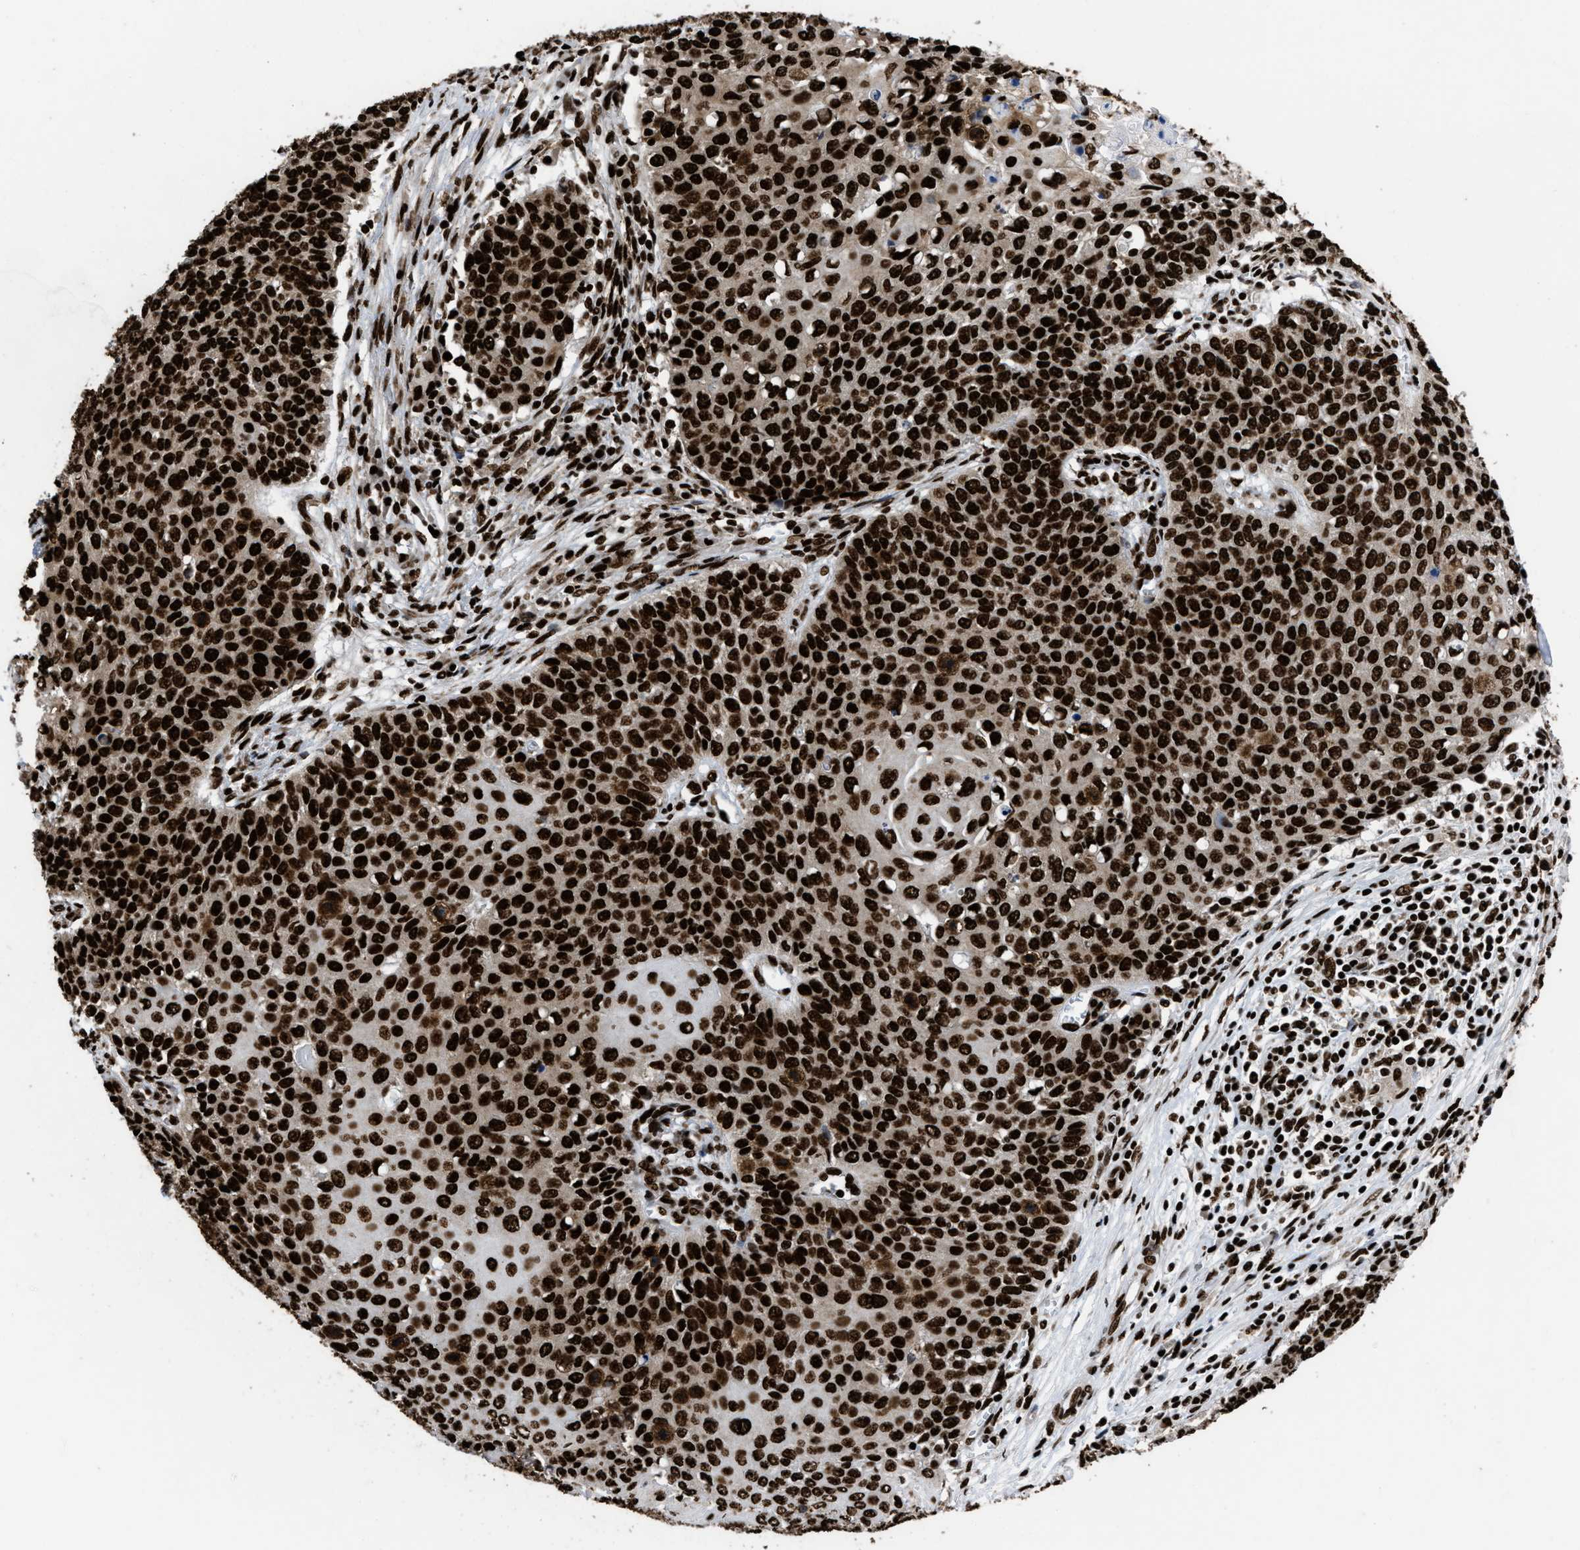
{"staining": {"intensity": "strong", "quantity": ">75%", "location": "nuclear"}, "tissue": "cervical cancer", "cell_type": "Tumor cells", "image_type": "cancer", "snomed": [{"axis": "morphology", "description": "Squamous cell carcinoma, NOS"}, {"axis": "topography", "description": "Cervix"}], "caption": "IHC (DAB) staining of human cervical cancer (squamous cell carcinoma) displays strong nuclear protein expression in about >75% of tumor cells.", "gene": "HNRNPM", "patient": {"sex": "female", "age": 39}}